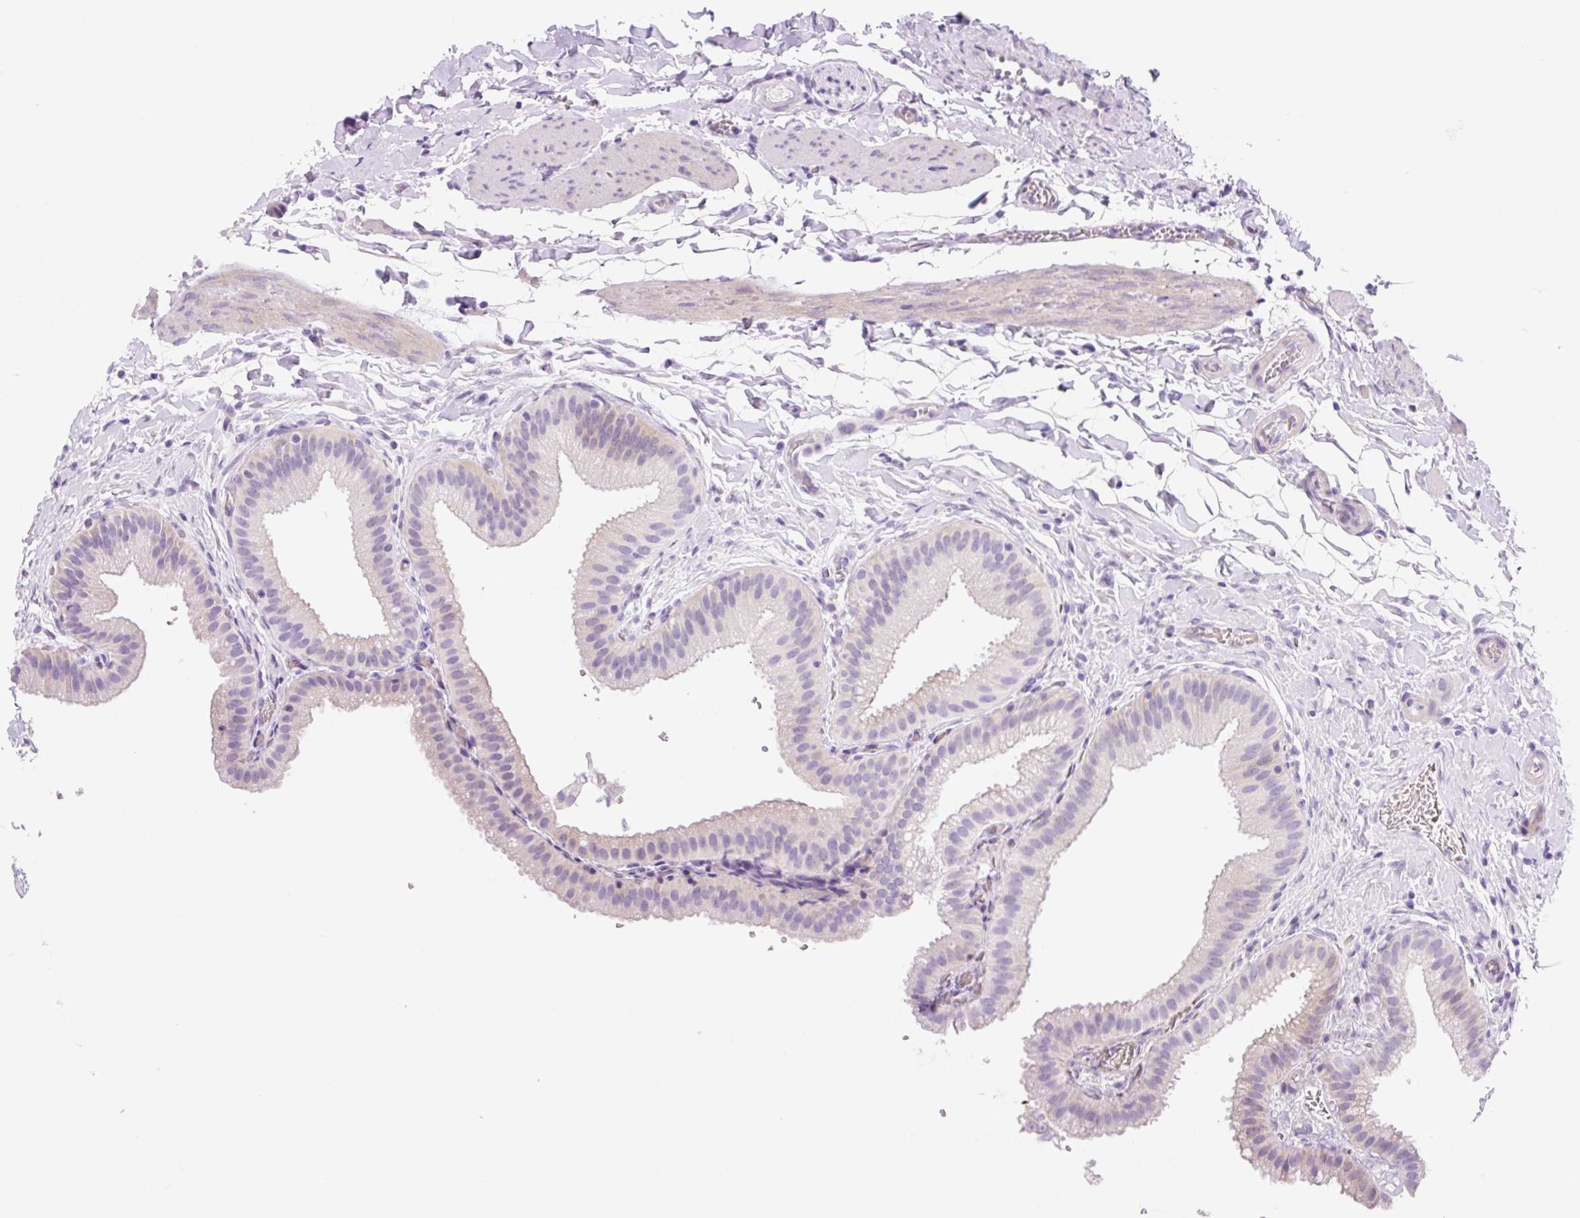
{"staining": {"intensity": "negative", "quantity": "none", "location": "none"}, "tissue": "gallbladder", "cell_type": "Glandular cells", "image_type": "normal", "snomed": [{"axis": "morphology", "description": "Normal tissue, NOS"}, {"axis": "topography", "description": "Gallbladder"}], "caption": "Gallbladder was stained to show a protein in brown. There is no significant positivity in glandular cells. (DAB immunohistochemistry visualized using brightfield microscopy, high magnification).", "gene": "ZNF121", "patient": {"sex": "female", "age": 63}}